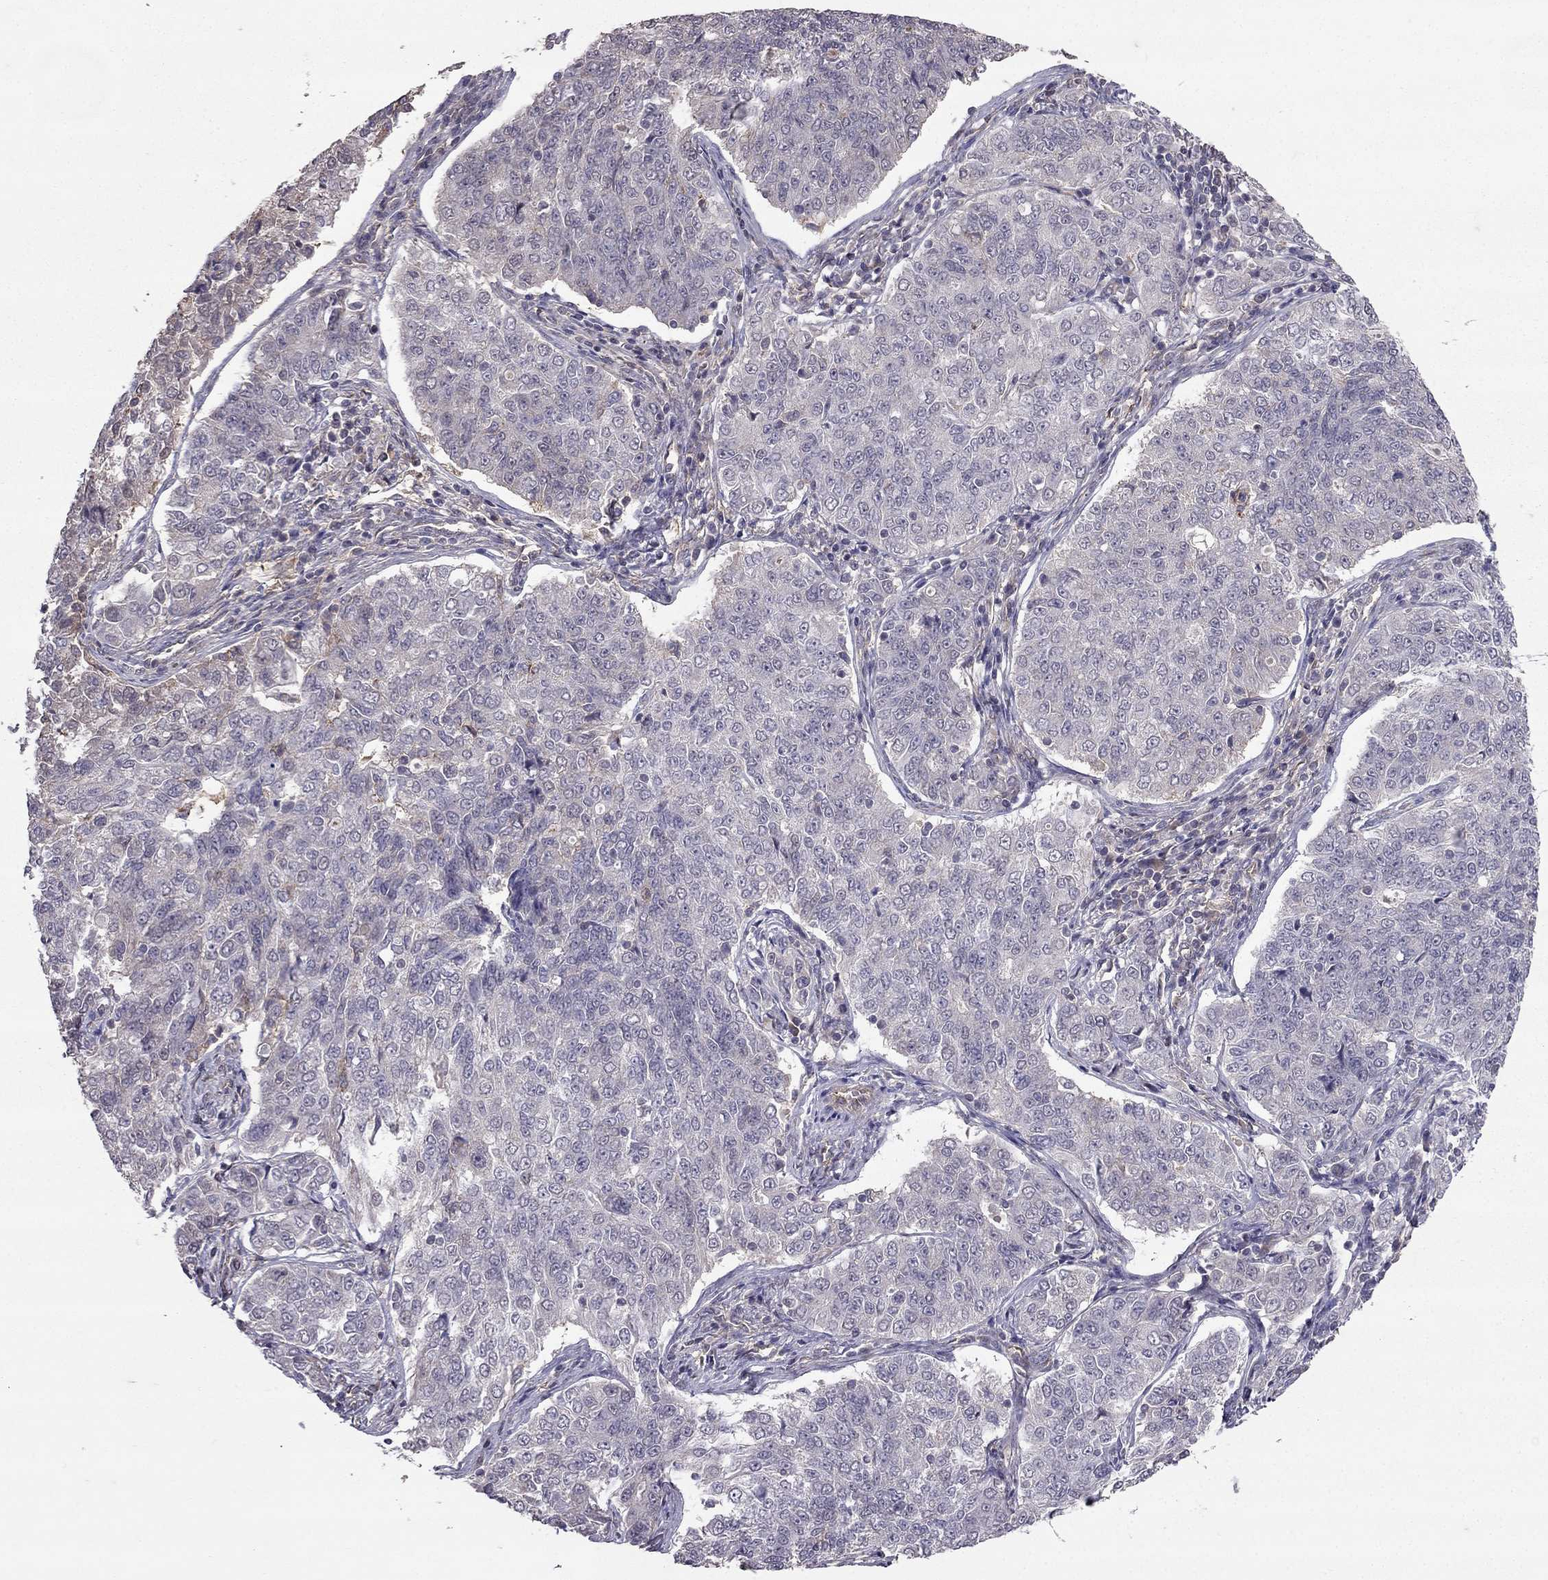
{"staining": {"intensity": "negative", "quantity": "none", "location": "none"}, "tissue": "endometrial cancer", "cell_type": "Tumor cells", "image_type": "cancer", "snomed": [{"axis": "morphology", "description": "Adenocarcinoma, NOS"}, {"axis": "topography", "description": "Endometrium"}], "caption": "A high-resolution micrograph shows immunohistochemistry staining of endometrial adenocarcinoma, which reveals no significant expression in tumor cells. (Stains: DAB IHC with hematoxylin counter stain, Microscopy: brightfield microscopy at high magnification).", "gene": "RASIP1", "patient": {"sex": "female", "age": 43}}